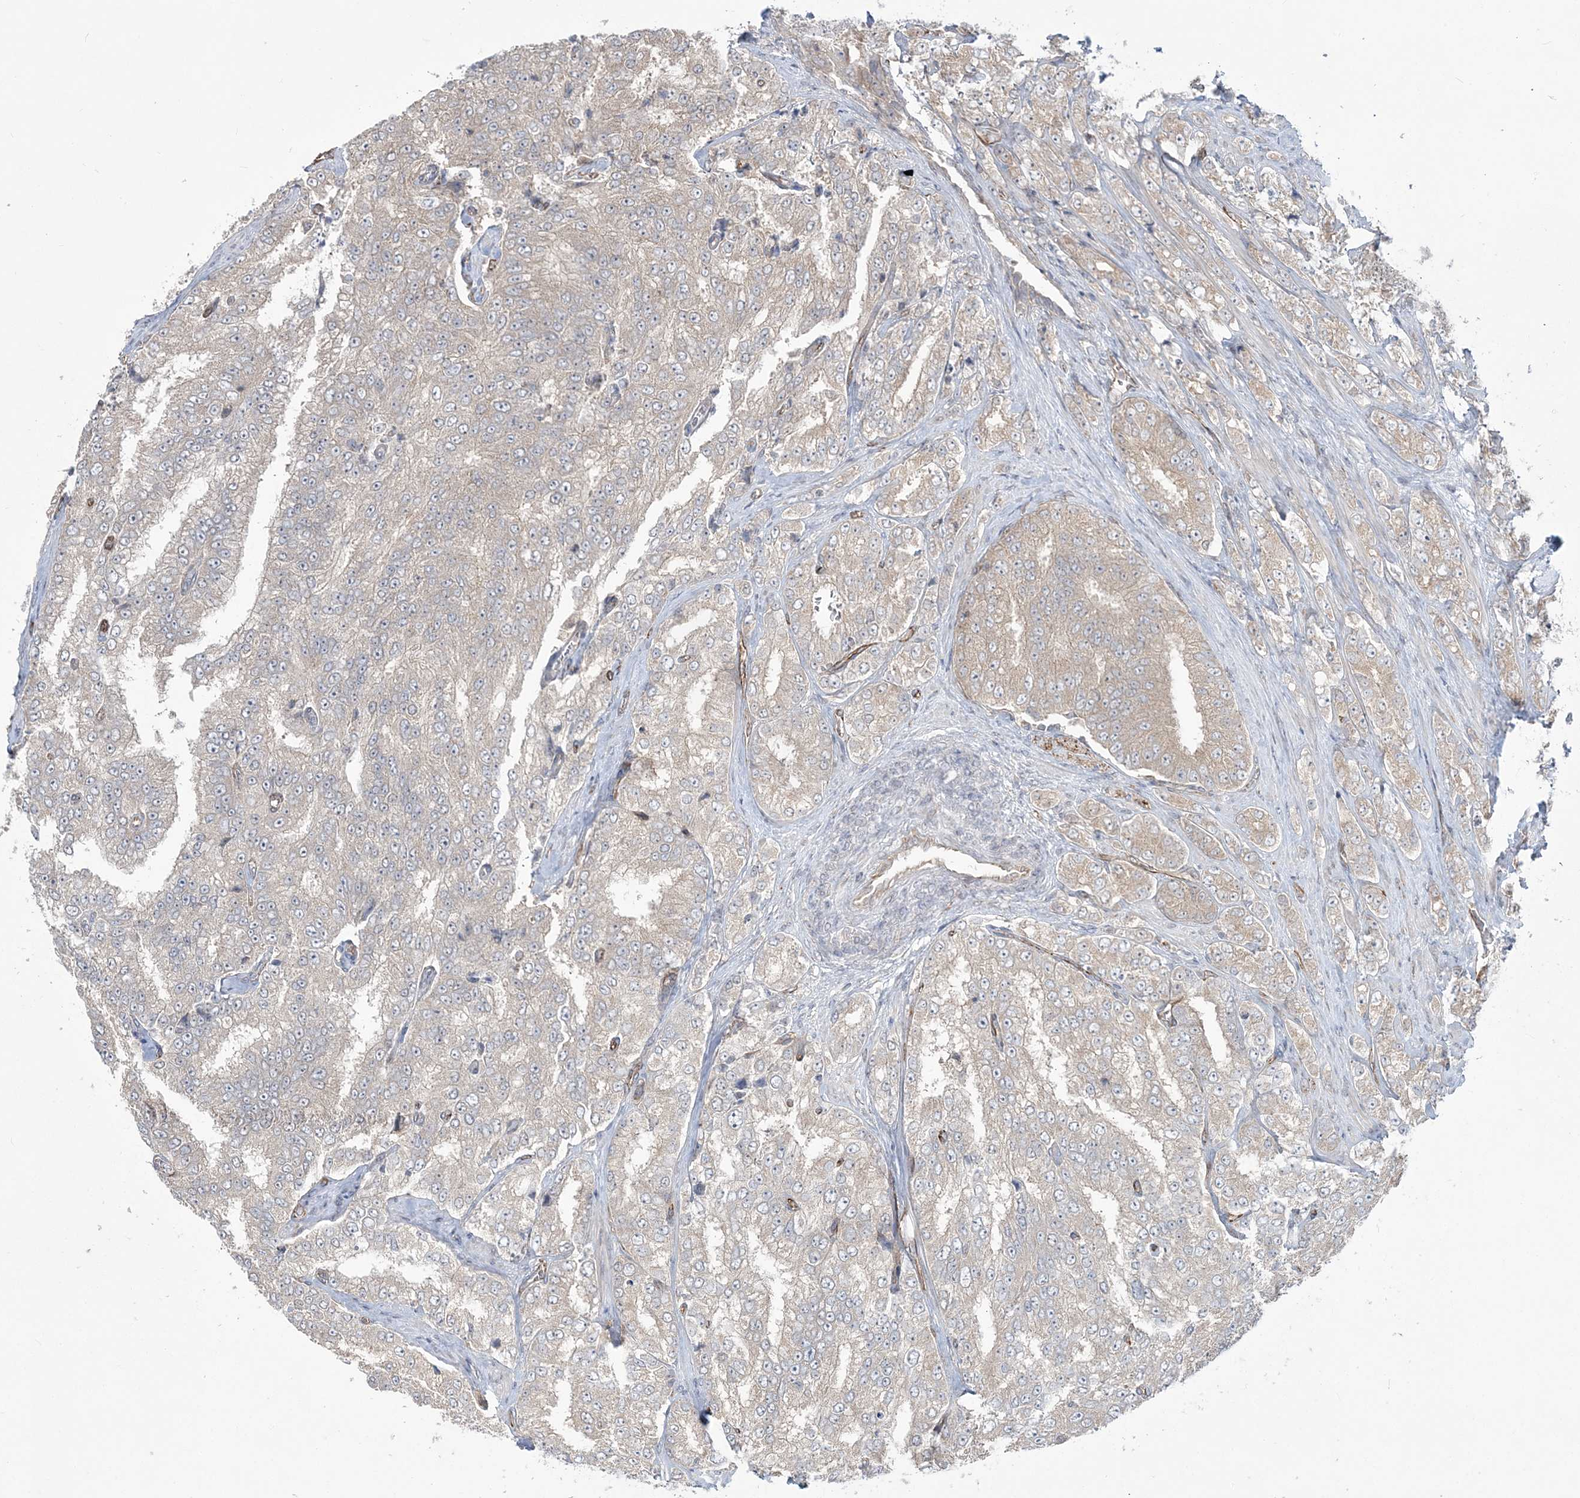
{"staining": {"intensity": "negative", "quantity": "none", "location": "none"}, "tissue": "prostate cancer", "cell_type": "Tumor cells", "image_type": "cancer", "snomed": [{"axis": "morphology", "description": "Adenocarcinoma, High grade"}, {"axis": "topography", "description": "Prostate"}], "caption": "An IHC micrograph of prostate high-grade adenocarcinoma is shown. There is no staining in tumor cells of prostate high-grade adenocarcinoma. (Immunohistochemistry (ihc), brightfield microscopy, high magnification).", "gene": "DHX57", "patient": {"sex": "male", "age": 58}}